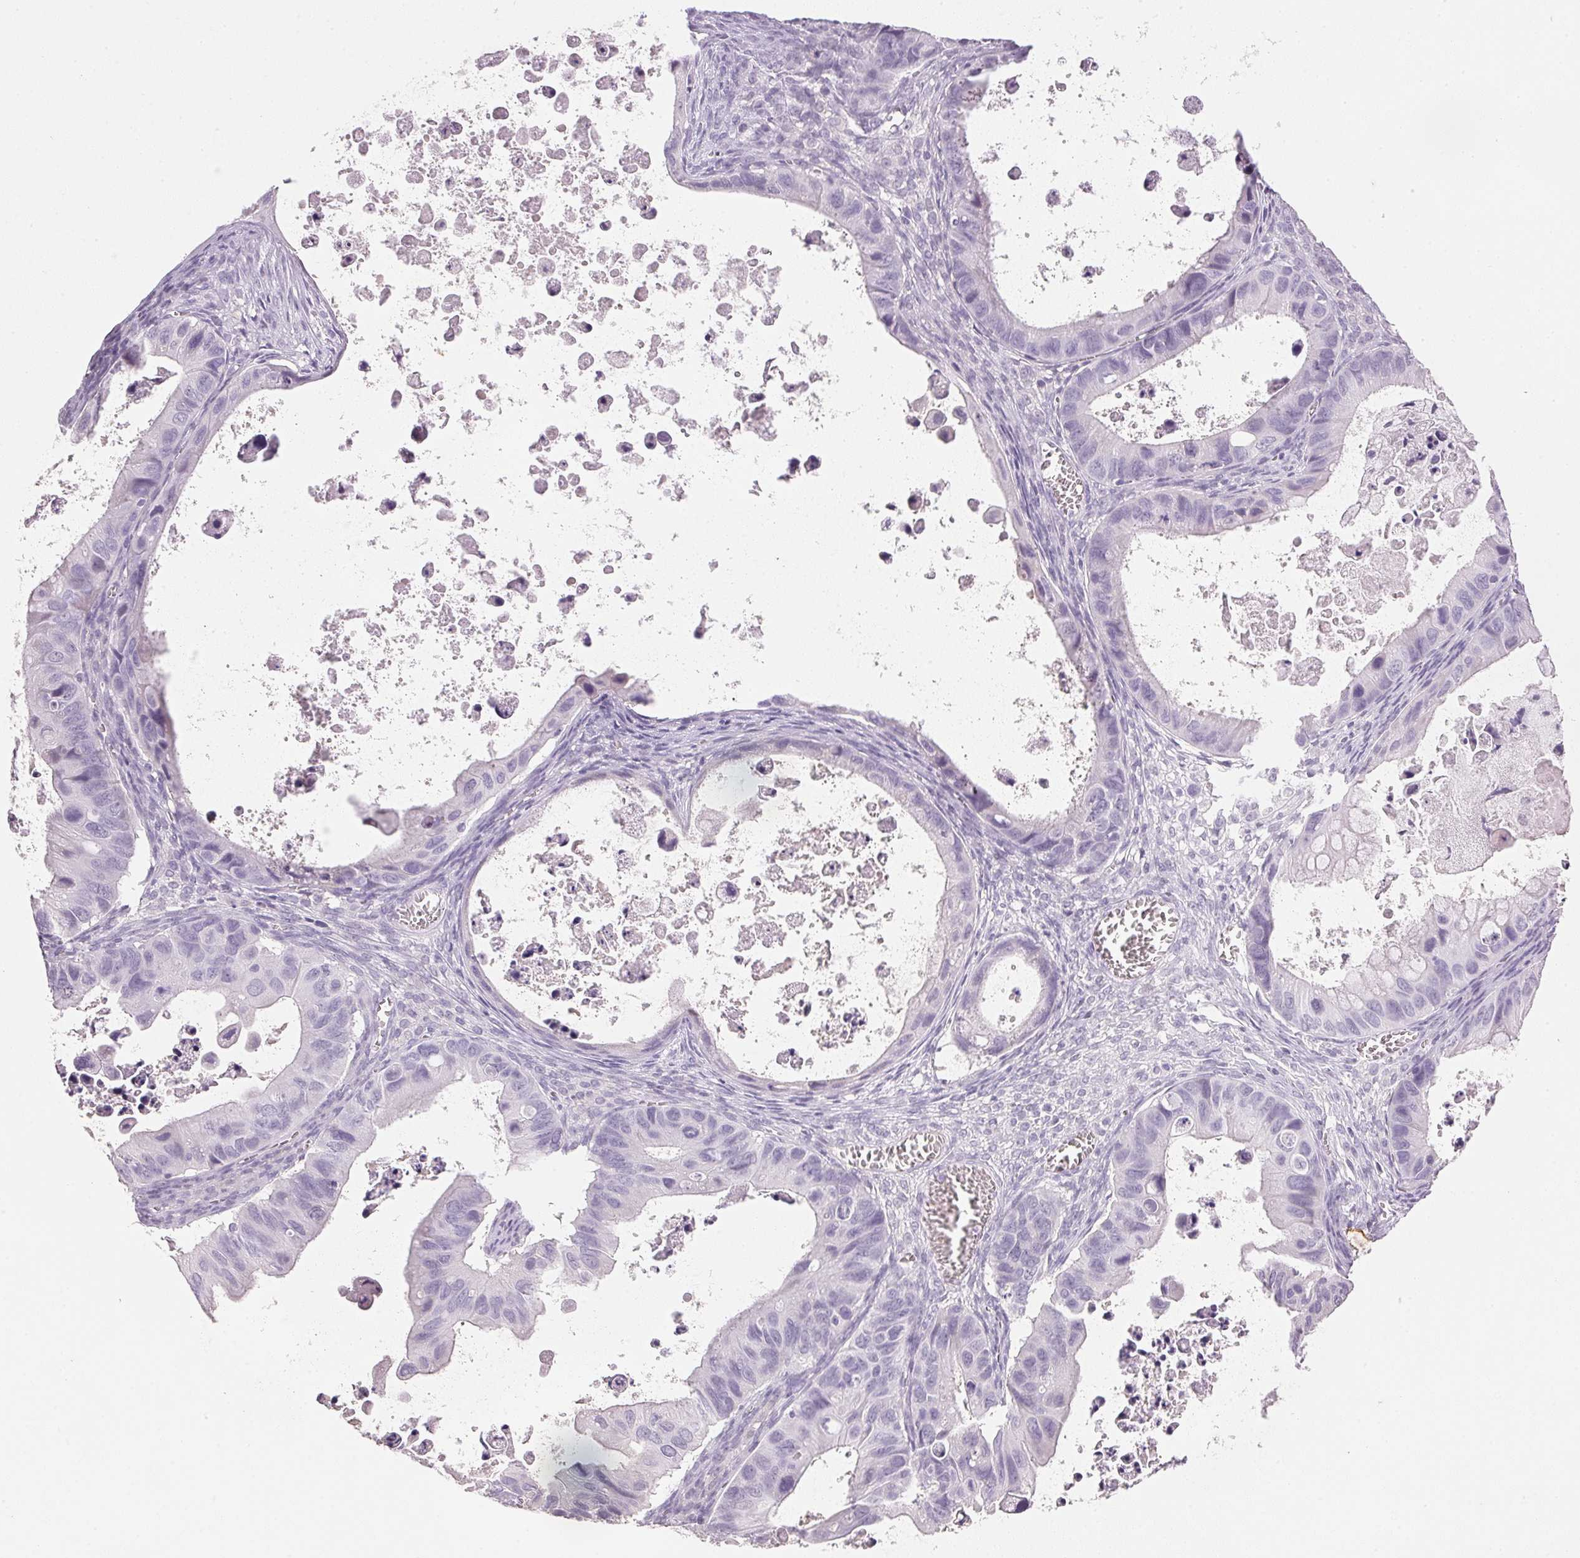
{"staining": {"intensity": "negative", "quantity": "none", "location": "none"}, "tissue": "ovarian cancer", "cell_type": "Tumor cells", "image_type": "cancer", "snomed": [{"axis": "morphology", "description": "Cystadenocarcinoma, mucinous, NOS"}, {"axis": "topography", "description": "Ovary"}], "caption": "A high-resolution histopathology image shows IHC staining of ovarian mucinous cystadenocarcinoma, which shows no significant staining in tumor cells.", "gene": "IGFBP1", "patient": {"sex": "female", "age": 64}}